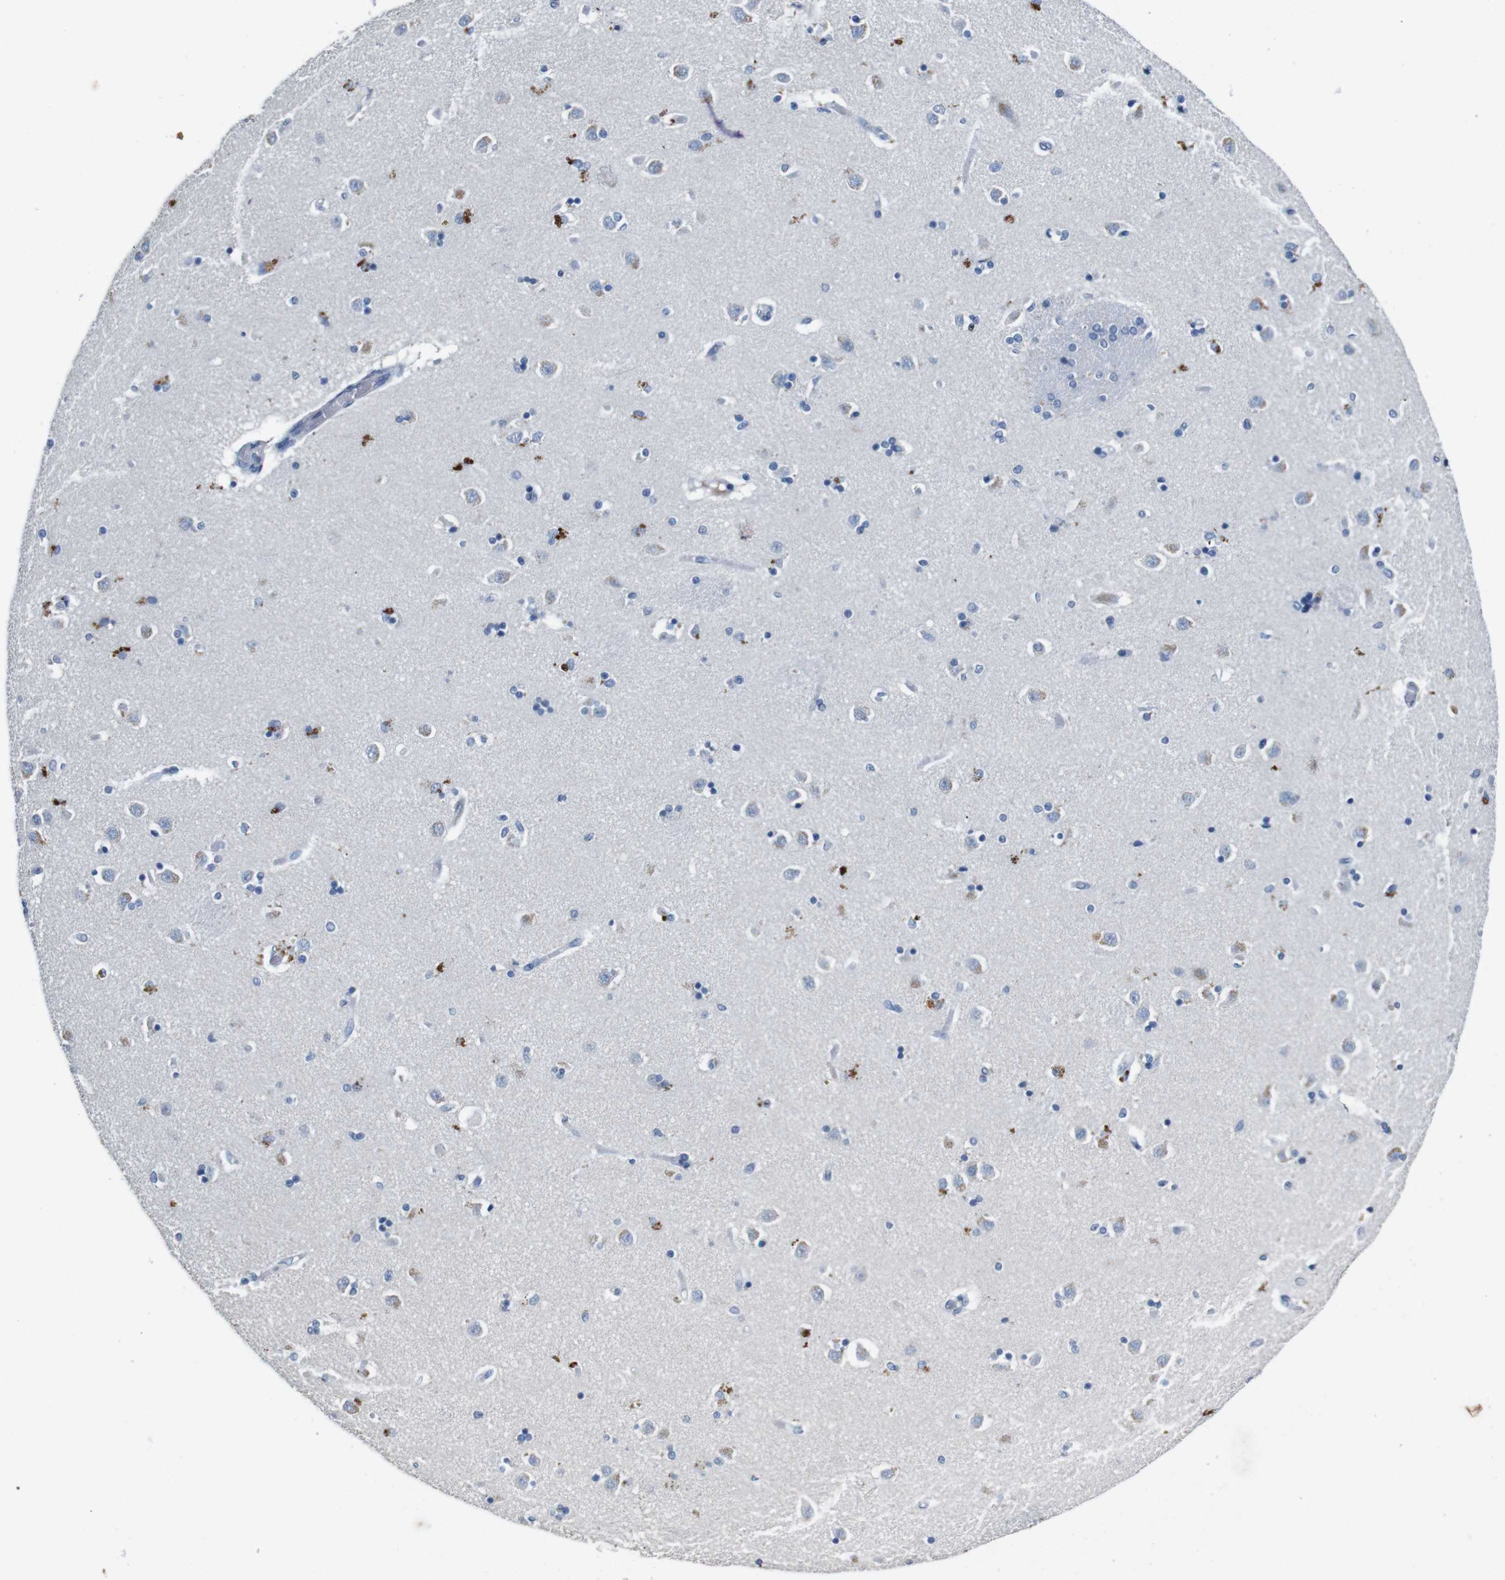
{"staining": {"intensity": "negative", "quantity": "none", "location": "none"}, "tissue": "caudate", "cell_type": "Glial cells", "image_type": "normal", "snomed": [{"axis": "morphology", "description": "Normal tissue, NOS"}, {"axis": "topography", "description": "Lateral ventricle wall"}], "caption": "IHC micrograph of unremarkable caudate: human caudate stained with DAB demonstrates no significant protein expression in glial cells.", "gene": "SLC2A8", "patient": {"sex": "female", "age": 54}}